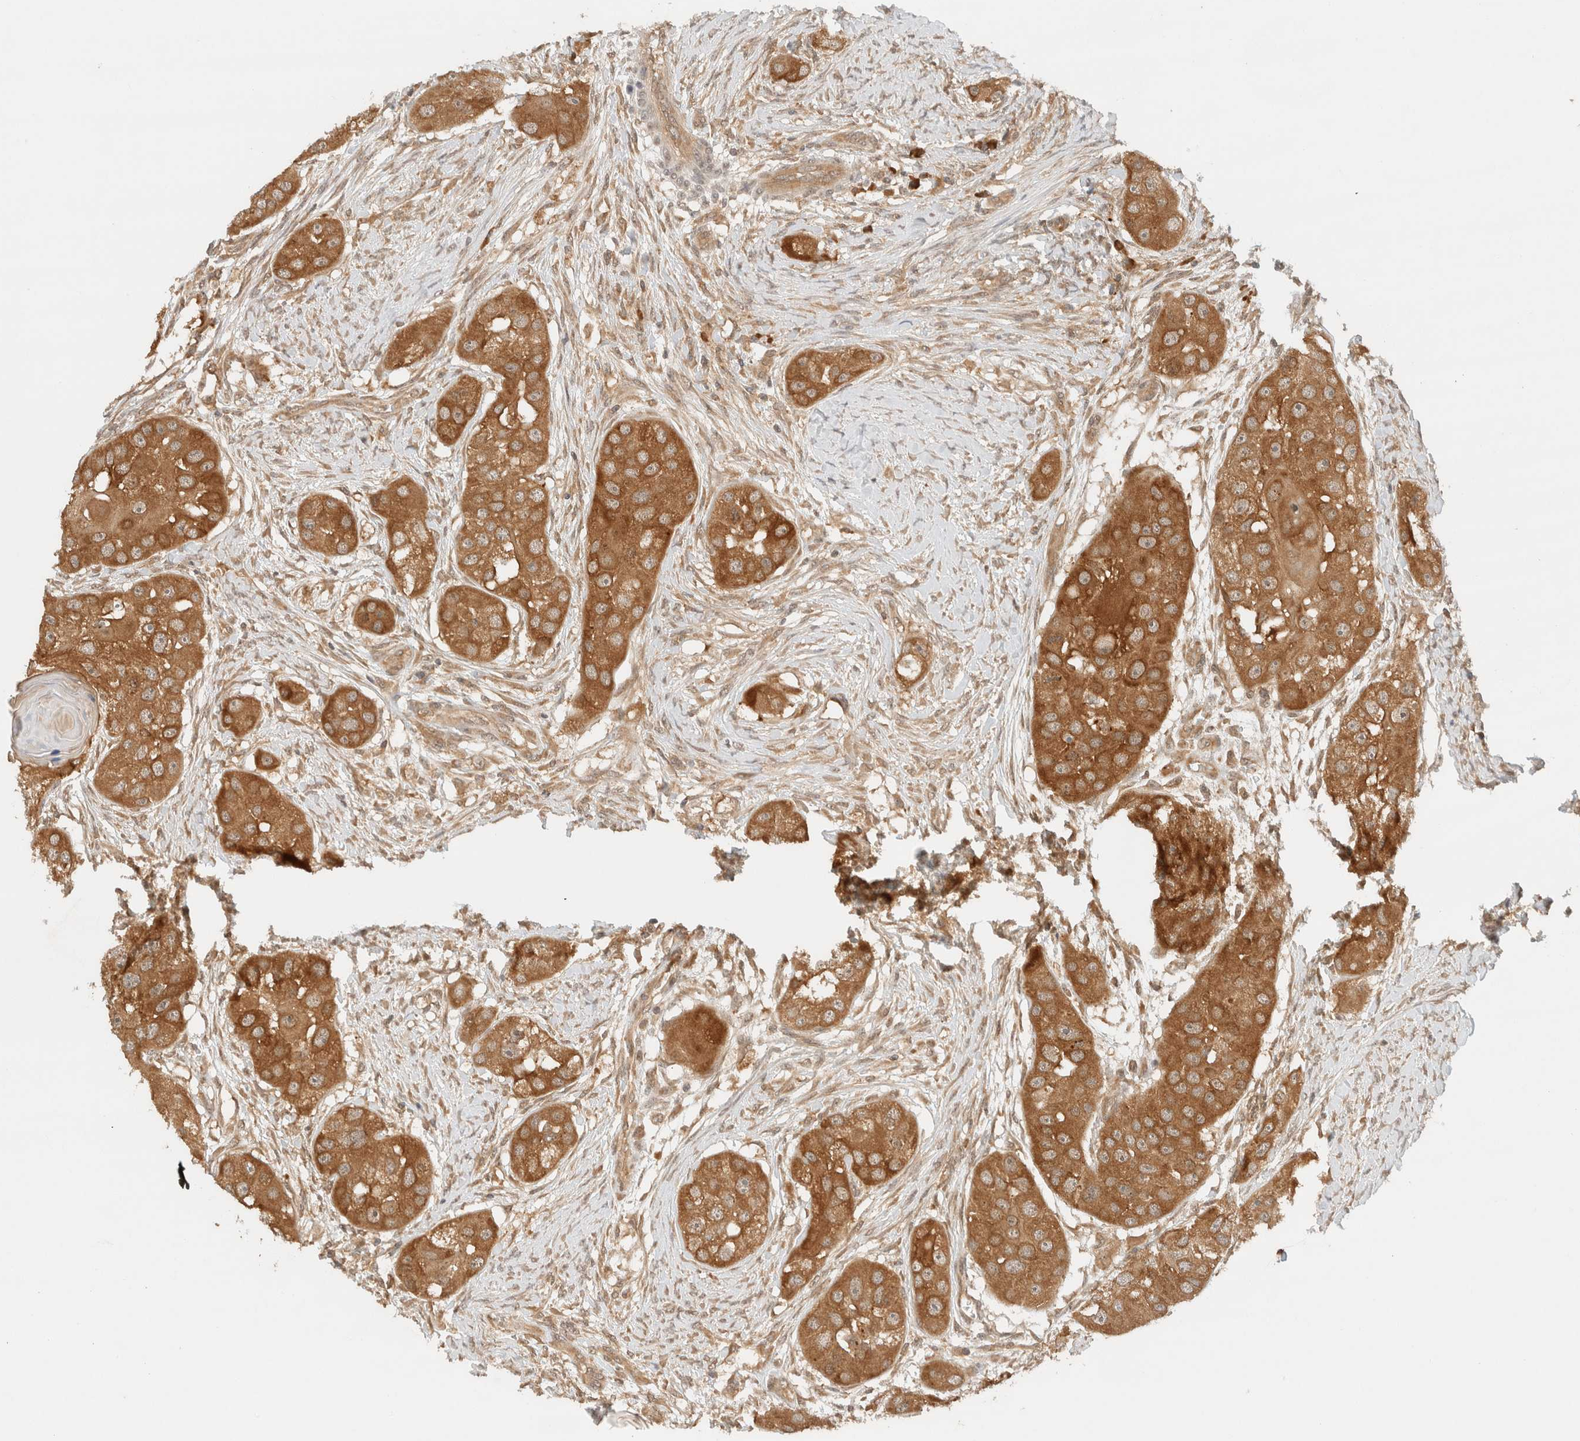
{"staining": {"intensity": "strong", "quantity": ">75%", "location": "cytoplasmic/membranous"}, "tissue": "head and neck cancer", "cell_type": "Tumor cells", "image_type": "cancer", "snomed": [{"axis": "morphology", "description": "Normal tissue, NOS"}, {"axis": "morphology", "description": "Squamous cell carcinoma, NOS"}, {"axis": "topography", "description": "Skeletal muscle"}, {"axis": "topography", "description": "Head-Neck"}], "caption": "Head and neck cancer was stained to show a protein in brown. There is high levels of strong cytoplasmic/membranous positivity in approximately >75% of tumor cells. Immunohistochemistry (ihc) stains the protein in brown and the nuclei are stained blue.", "gene": "ARFGEF2", "patient": {"sex": "male", "age": 51}}